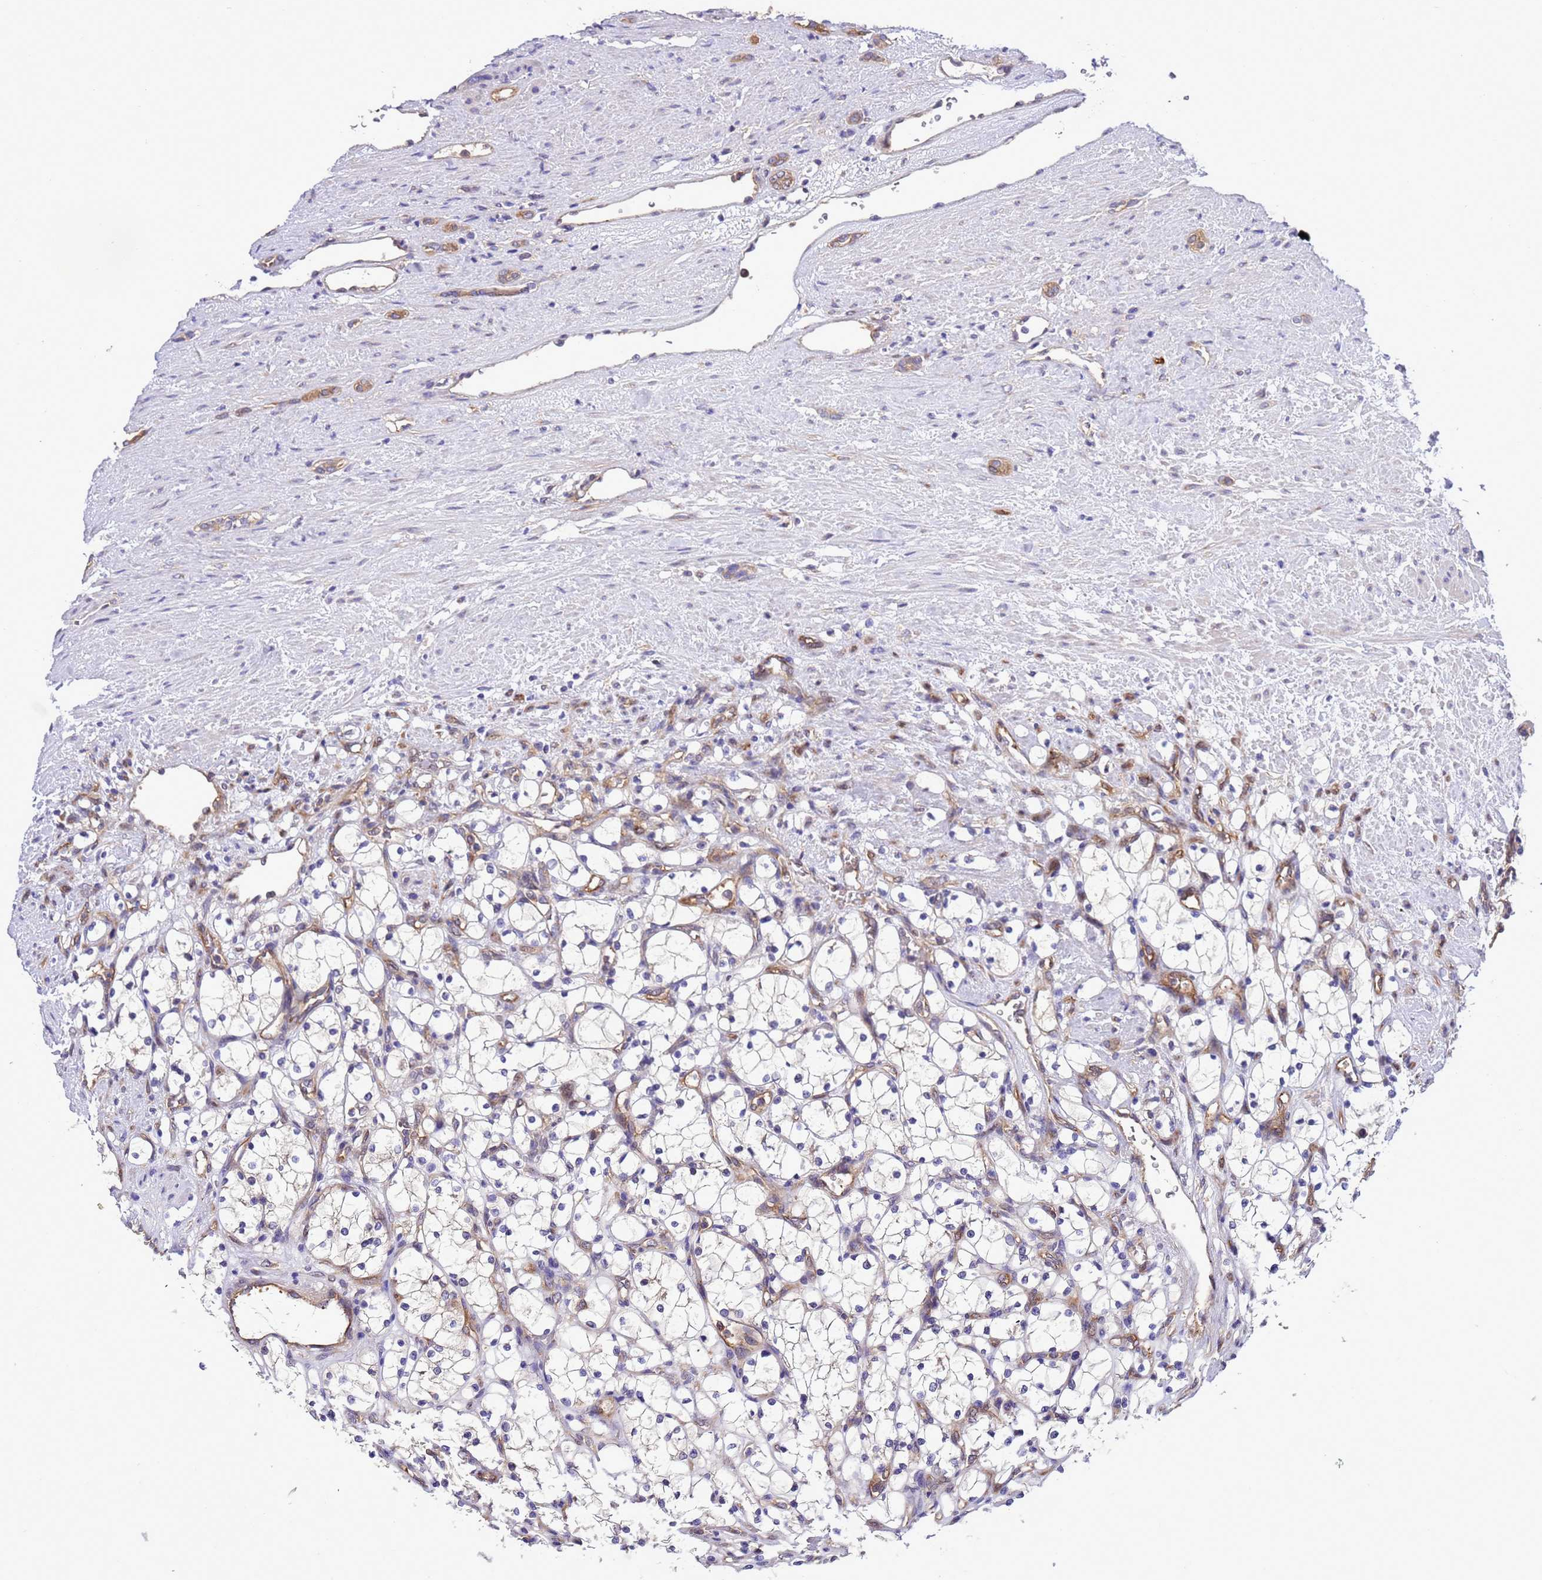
{"staining": {"intensity": "negative", "quantity": "none", "location": "none"}, "tissue": "renal cancer", "cell_type": "Tumor cells", "image_type": "cancer", "snomed": [{"axis": "morphology", "description": "Adenocarcinoma, NOS"}, {"axis": "topography", "description": "Kidney"}], "caption": "This is an immunohistochemistry (IHC) micrograph of human adenocarcinoma (renal). There is no staining in tumor cells.", "gene": "RABEP2", "patient": {"sex": "female", "age": 69}}